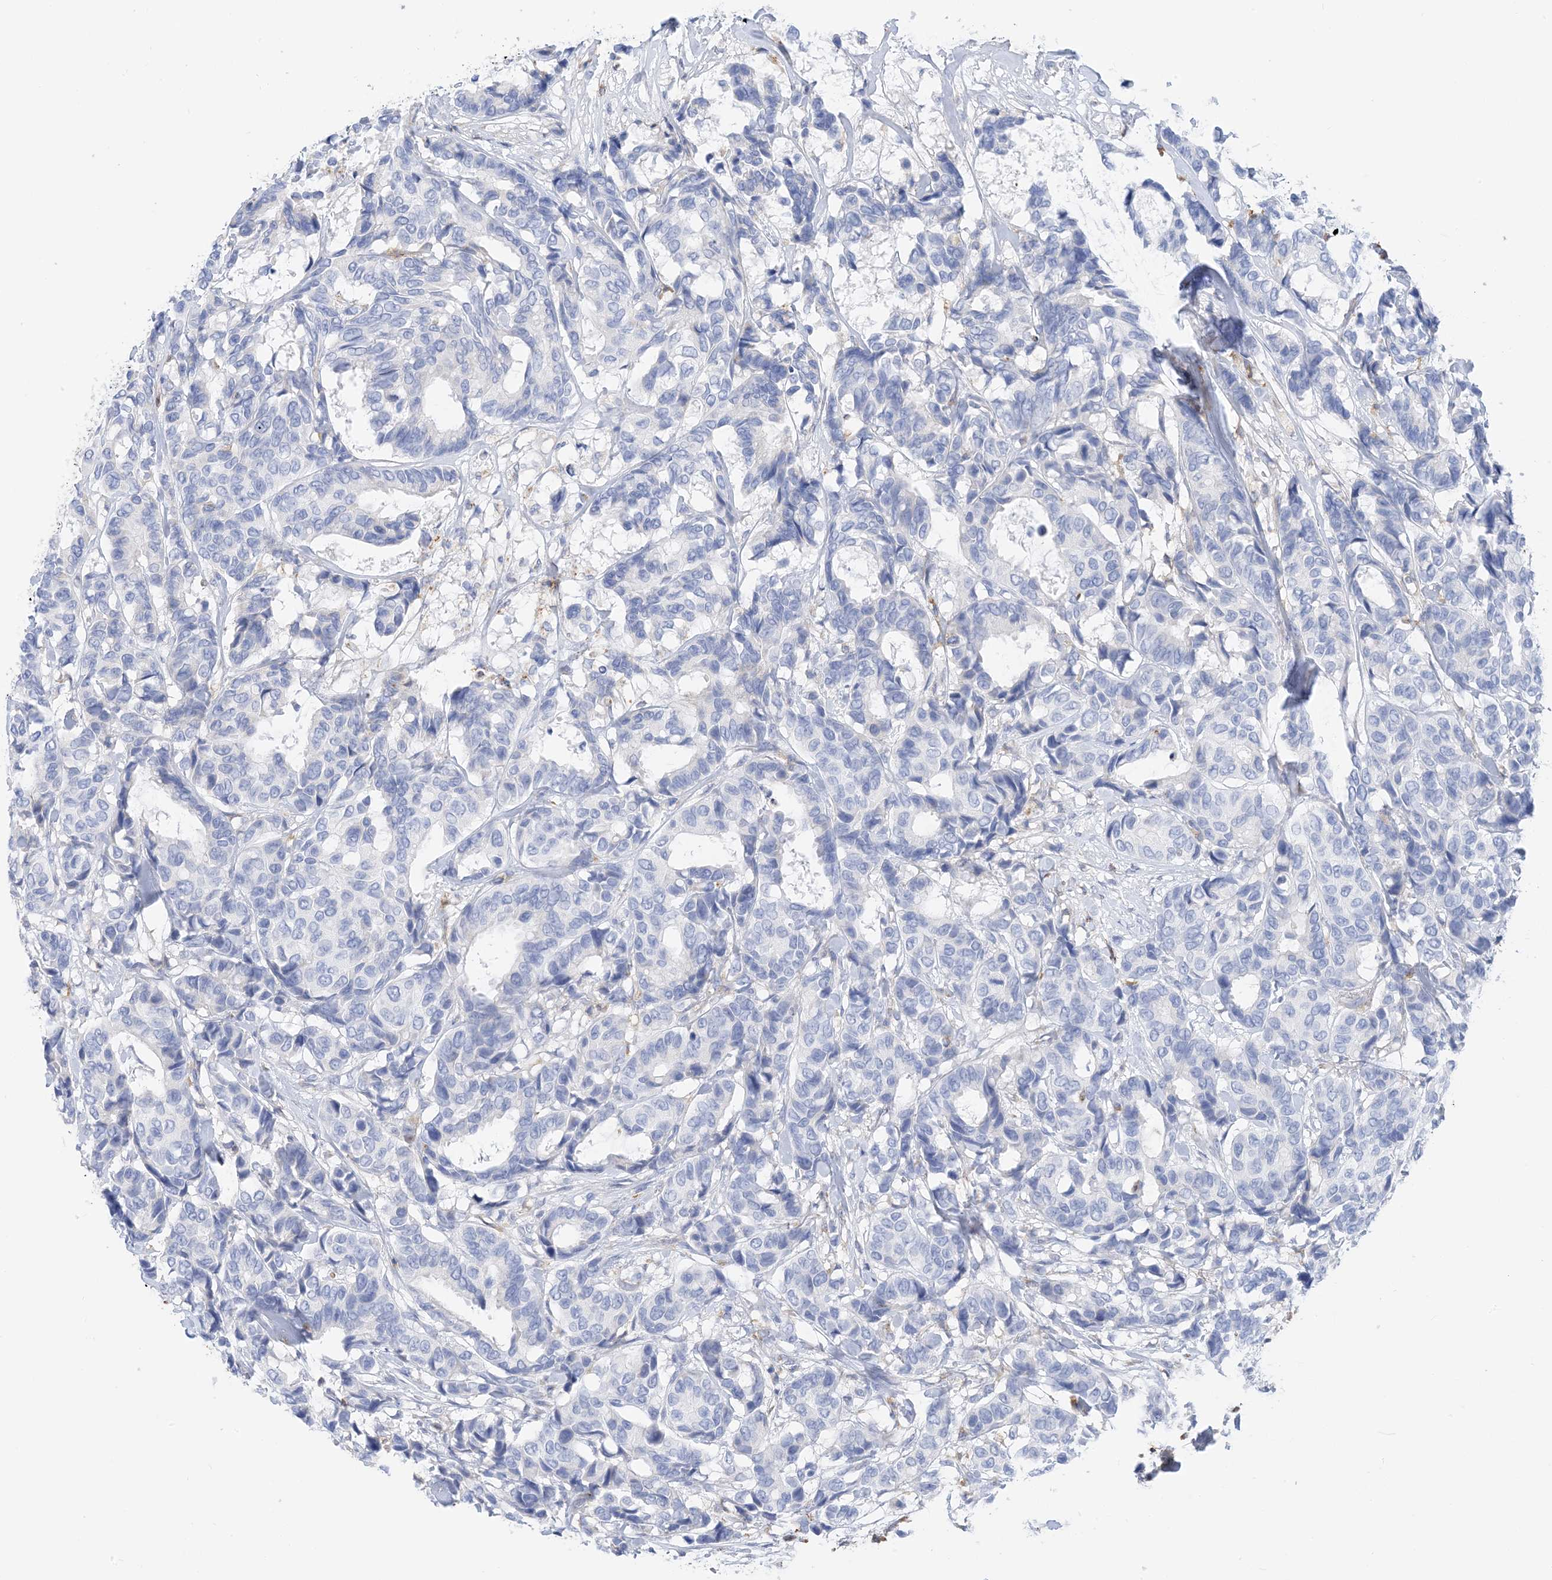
{"staining": {"intensity": "negative", "quantity": "none", "location": "none"}, "tissue": "breast cancer", "cell_type": "Tumor cells", "image_type": "cancer", "snomed": [{"axis": "morphology", "description": "Duct carcinoma"}, {"axis": "topography", "description": "Breast"}], "caption": "Histopathology image shows no significant protein expression in tumor cells of intraductal carcinoma (breast).", "gene": "DPH3", "patient": {"sex": "female", "age": 87}}